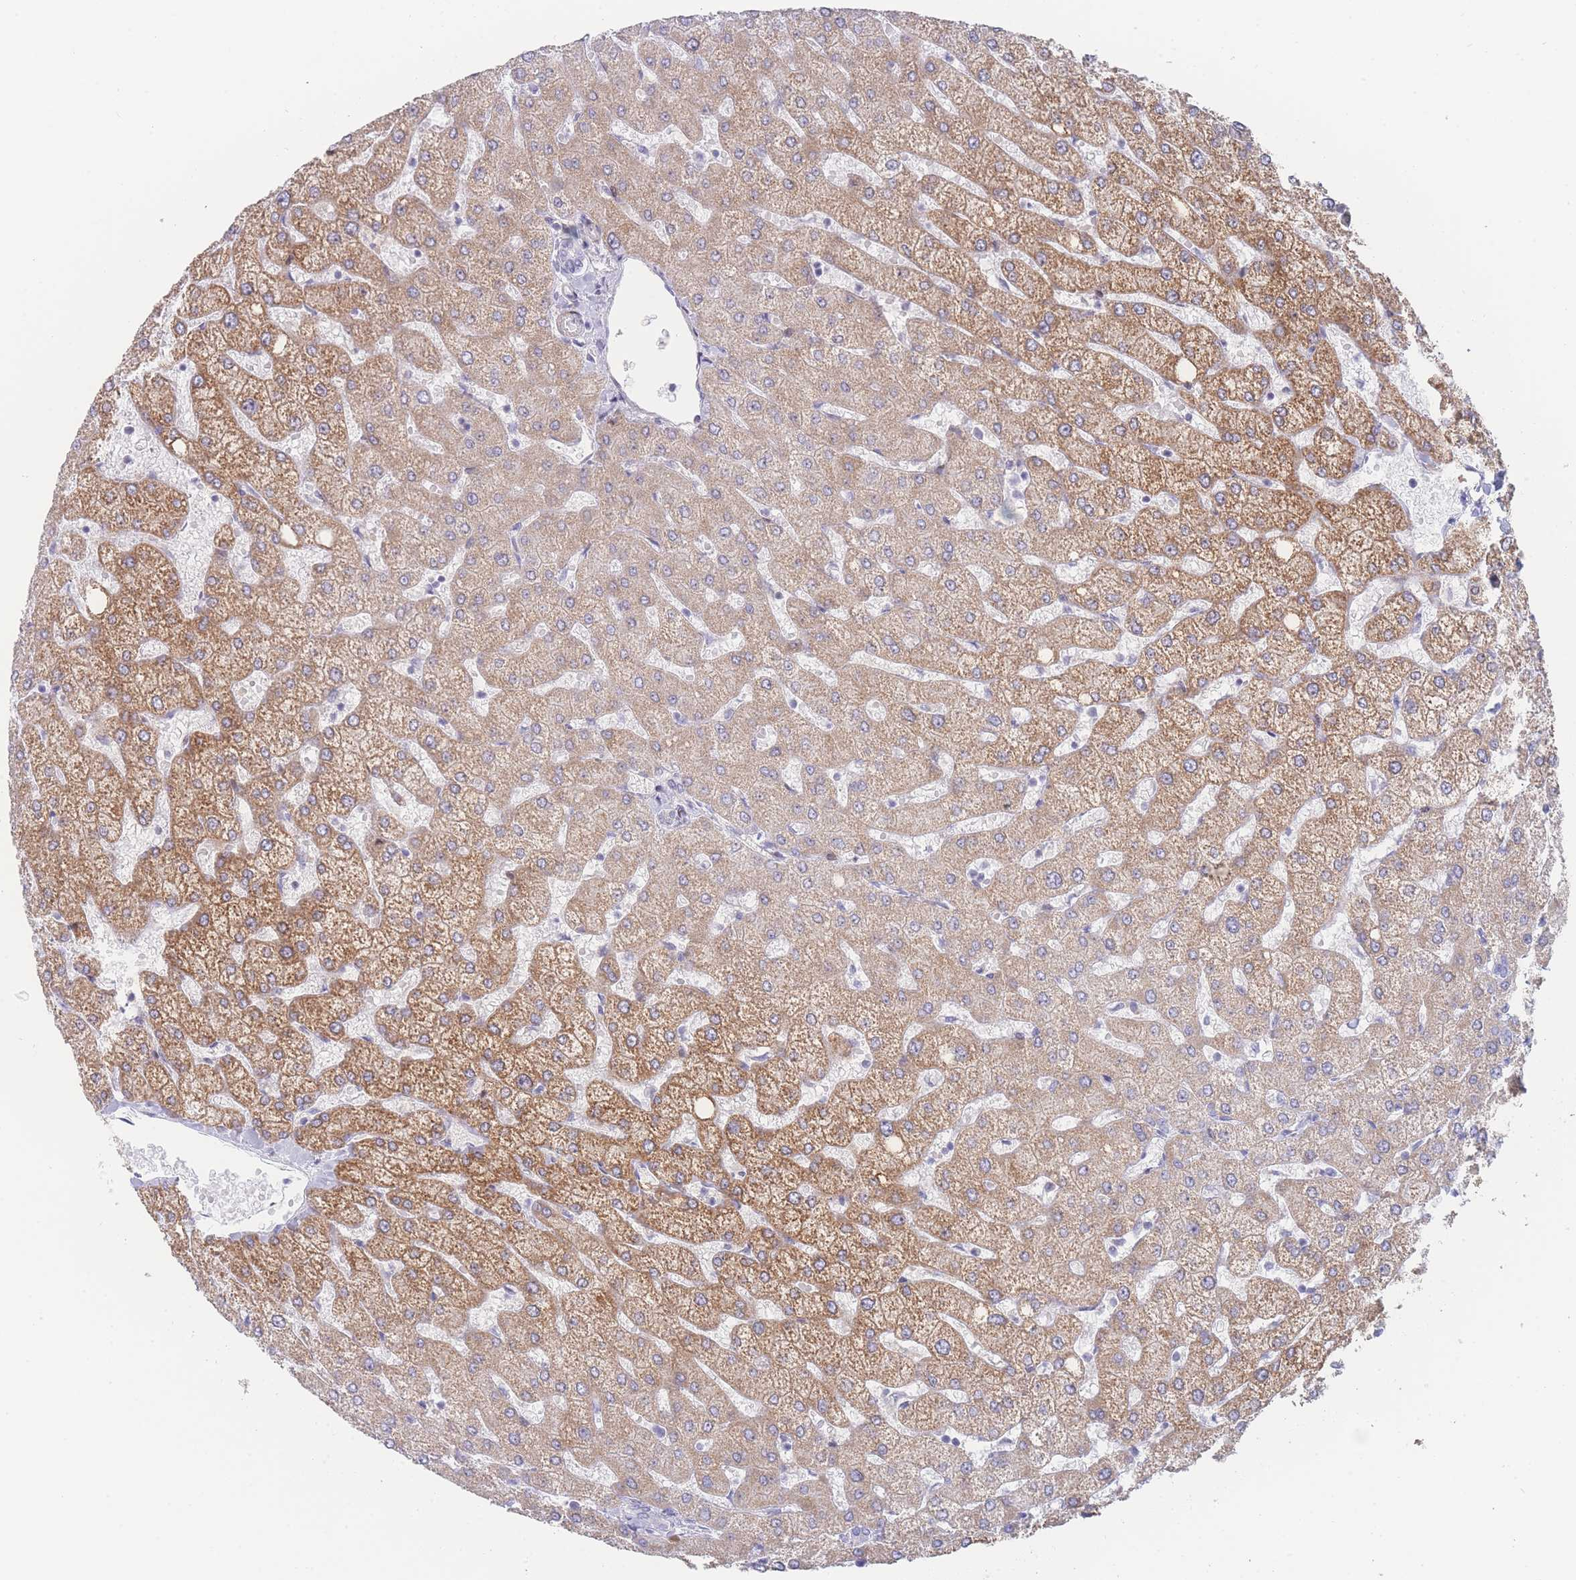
{"staining": {"intensity": "negative", "quantity": "none", "location": "none"}, "tissue": "liver", "cell_type": "Cholangiocytes", "image_type": "normal", "snomed": [{"axis": "morphology", "description": "Normal tissue, NOS"}, {"axis": "topography", "description": "Liver"}], "caption": "Unremarkable liver was stained to show a protein in brown. There is no significant expression in cholangiocytes.", "gene": "GPAM", "patient": {"sex": "female", "age": 54}}